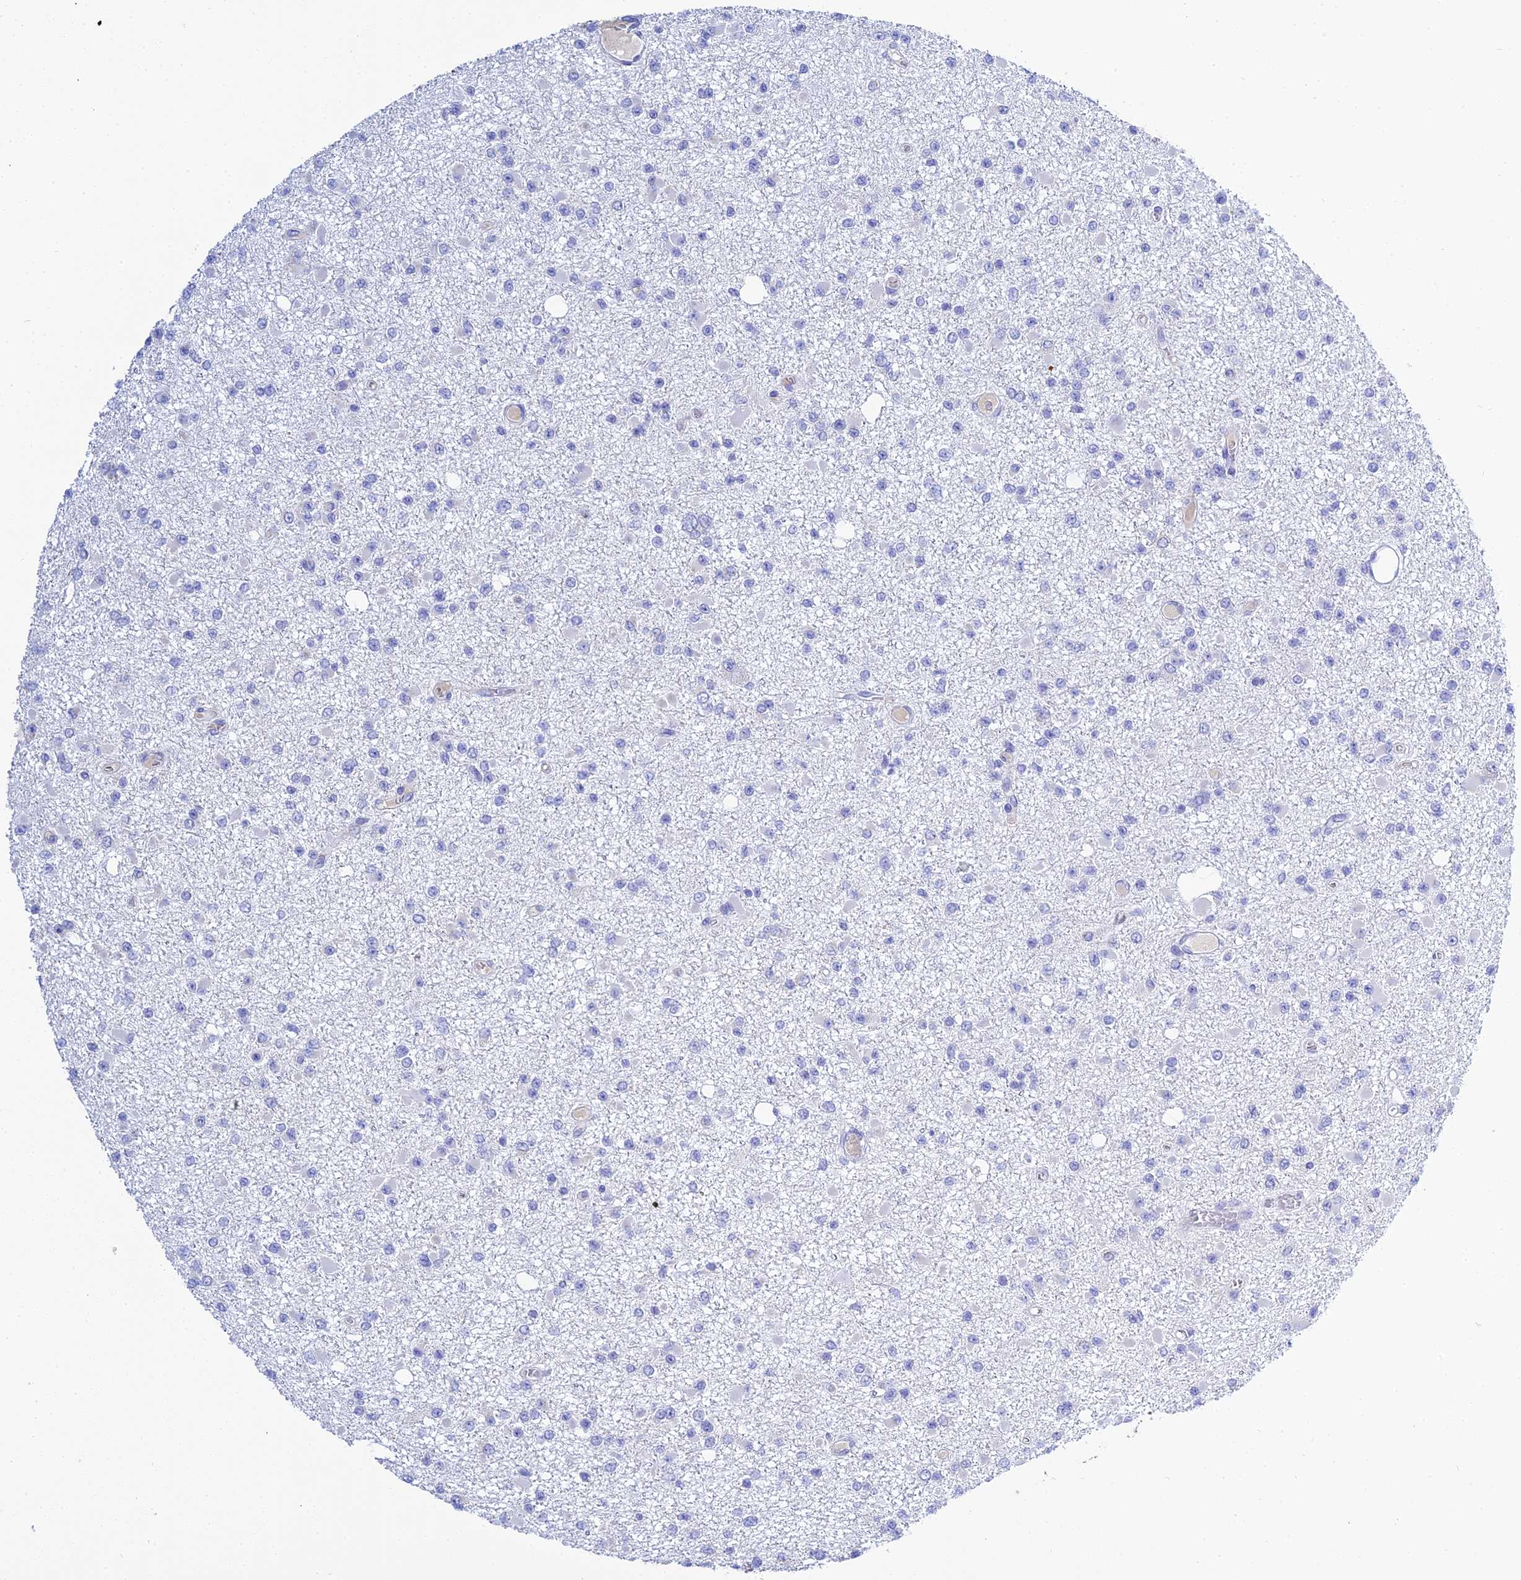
{"staining": {"intensity": "negative", "quantity": "none", "location": "none"}, "tissue": "glioma", "cell_type": "Tumor cells", "image_type": "cancer", "snomed": [{"axis": "morphology", "description": "Glioma, malignant, Low grade"}, {"axis": "topography", "description": "Brain"}], "caption": "Histopathology image shows no protein expression in tumor cells of malignant glioma (low-grade) tissue.", "gene": "ZXDA", "patient": {"sex": "female", "age": 22}}